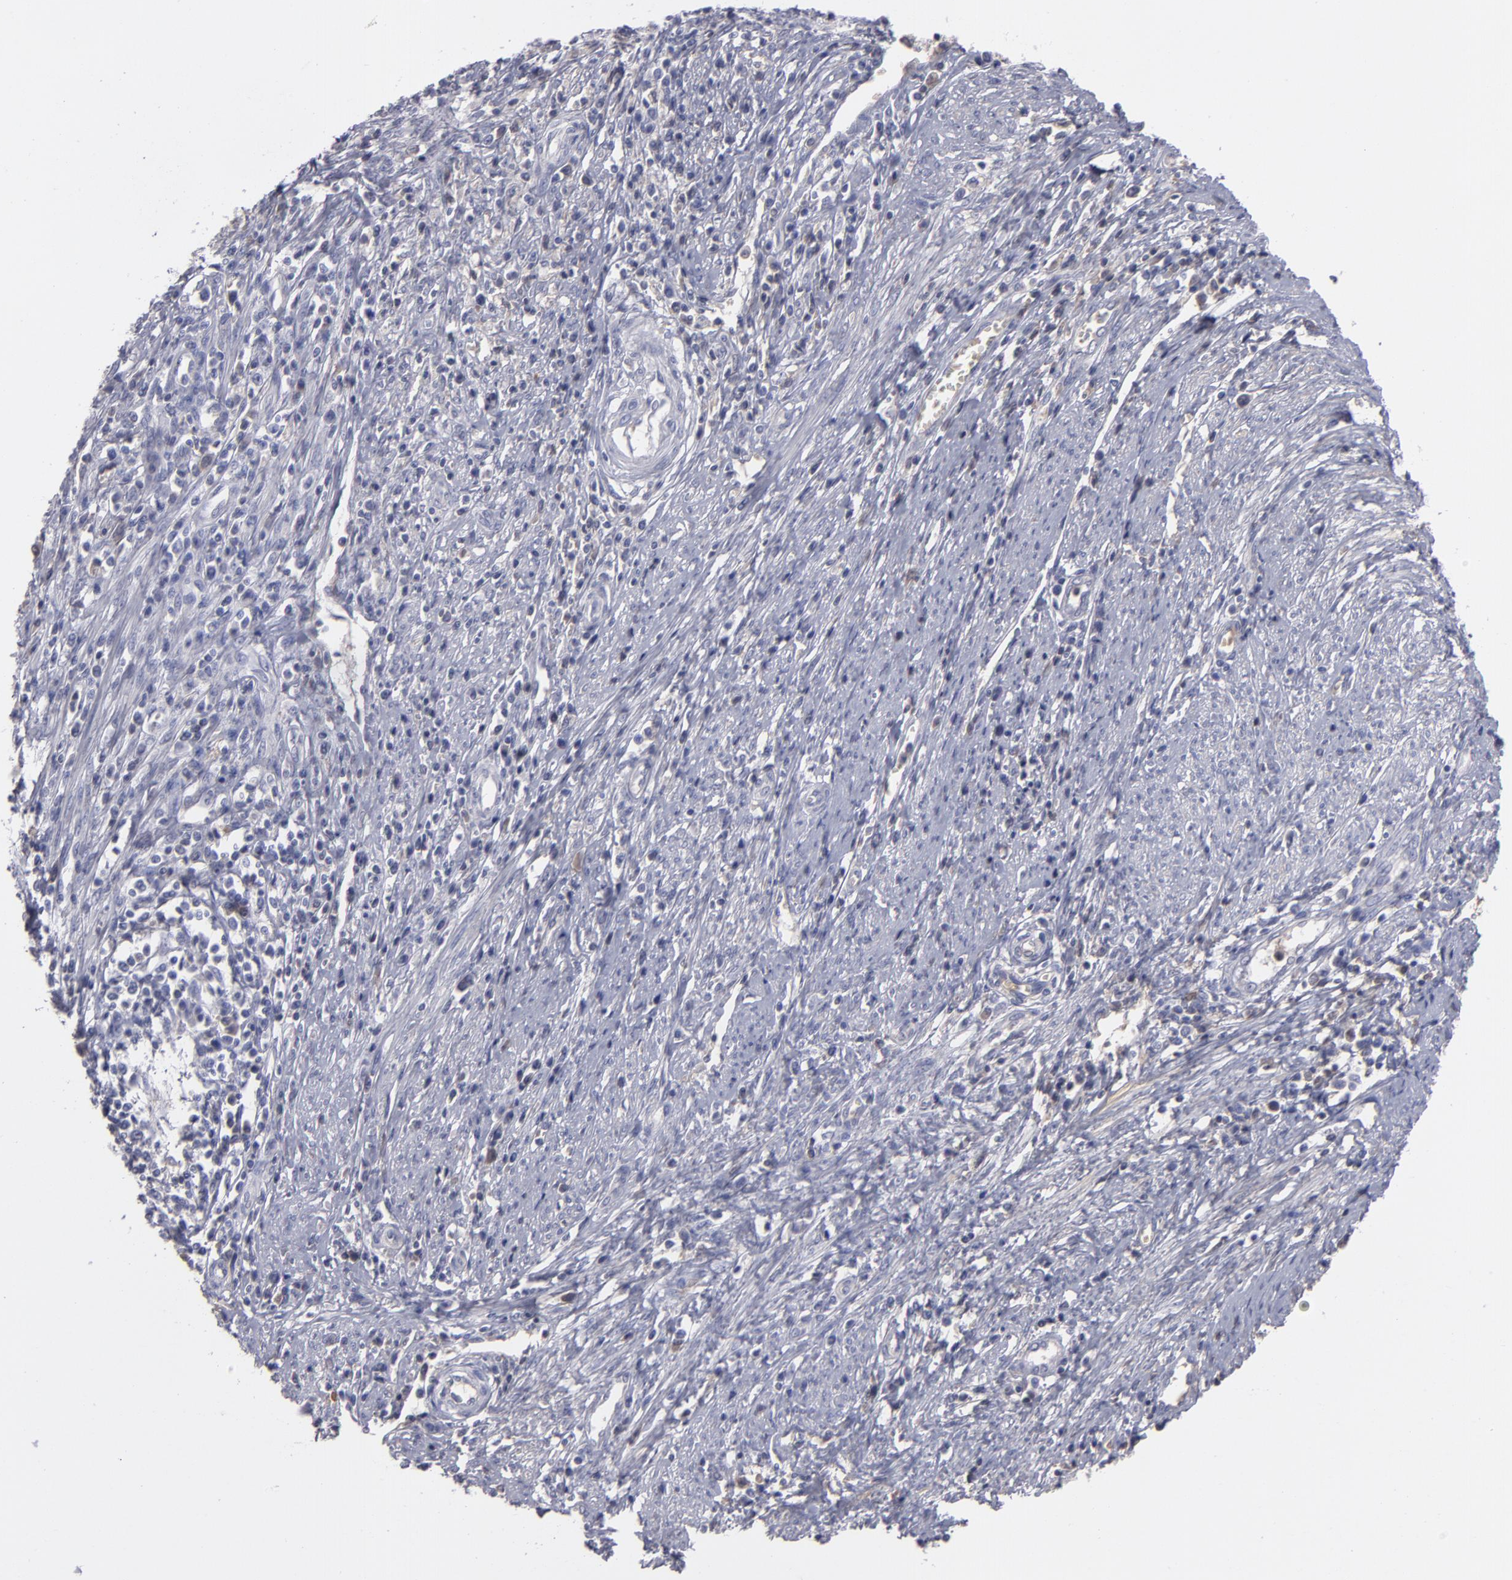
{"staining": {"intensity": "negative", "quantity": "none", "location": "none"}, "tissue": "cervical cancer", "cell_type": "Tumor cells", "image_type": "cancer", "snomed": [{"axis": "morphology", "description": "Adenocarcinoma, NOS"}, {"axis": "topography", "description": "Cervix"}], "caption": "Cervical cancer (adenocarcinoma) stained for a protein using IHC reveals no positivity tumor cells.", "gene": "ITIH4", "patient": {"sex": "female", "age": 36}}